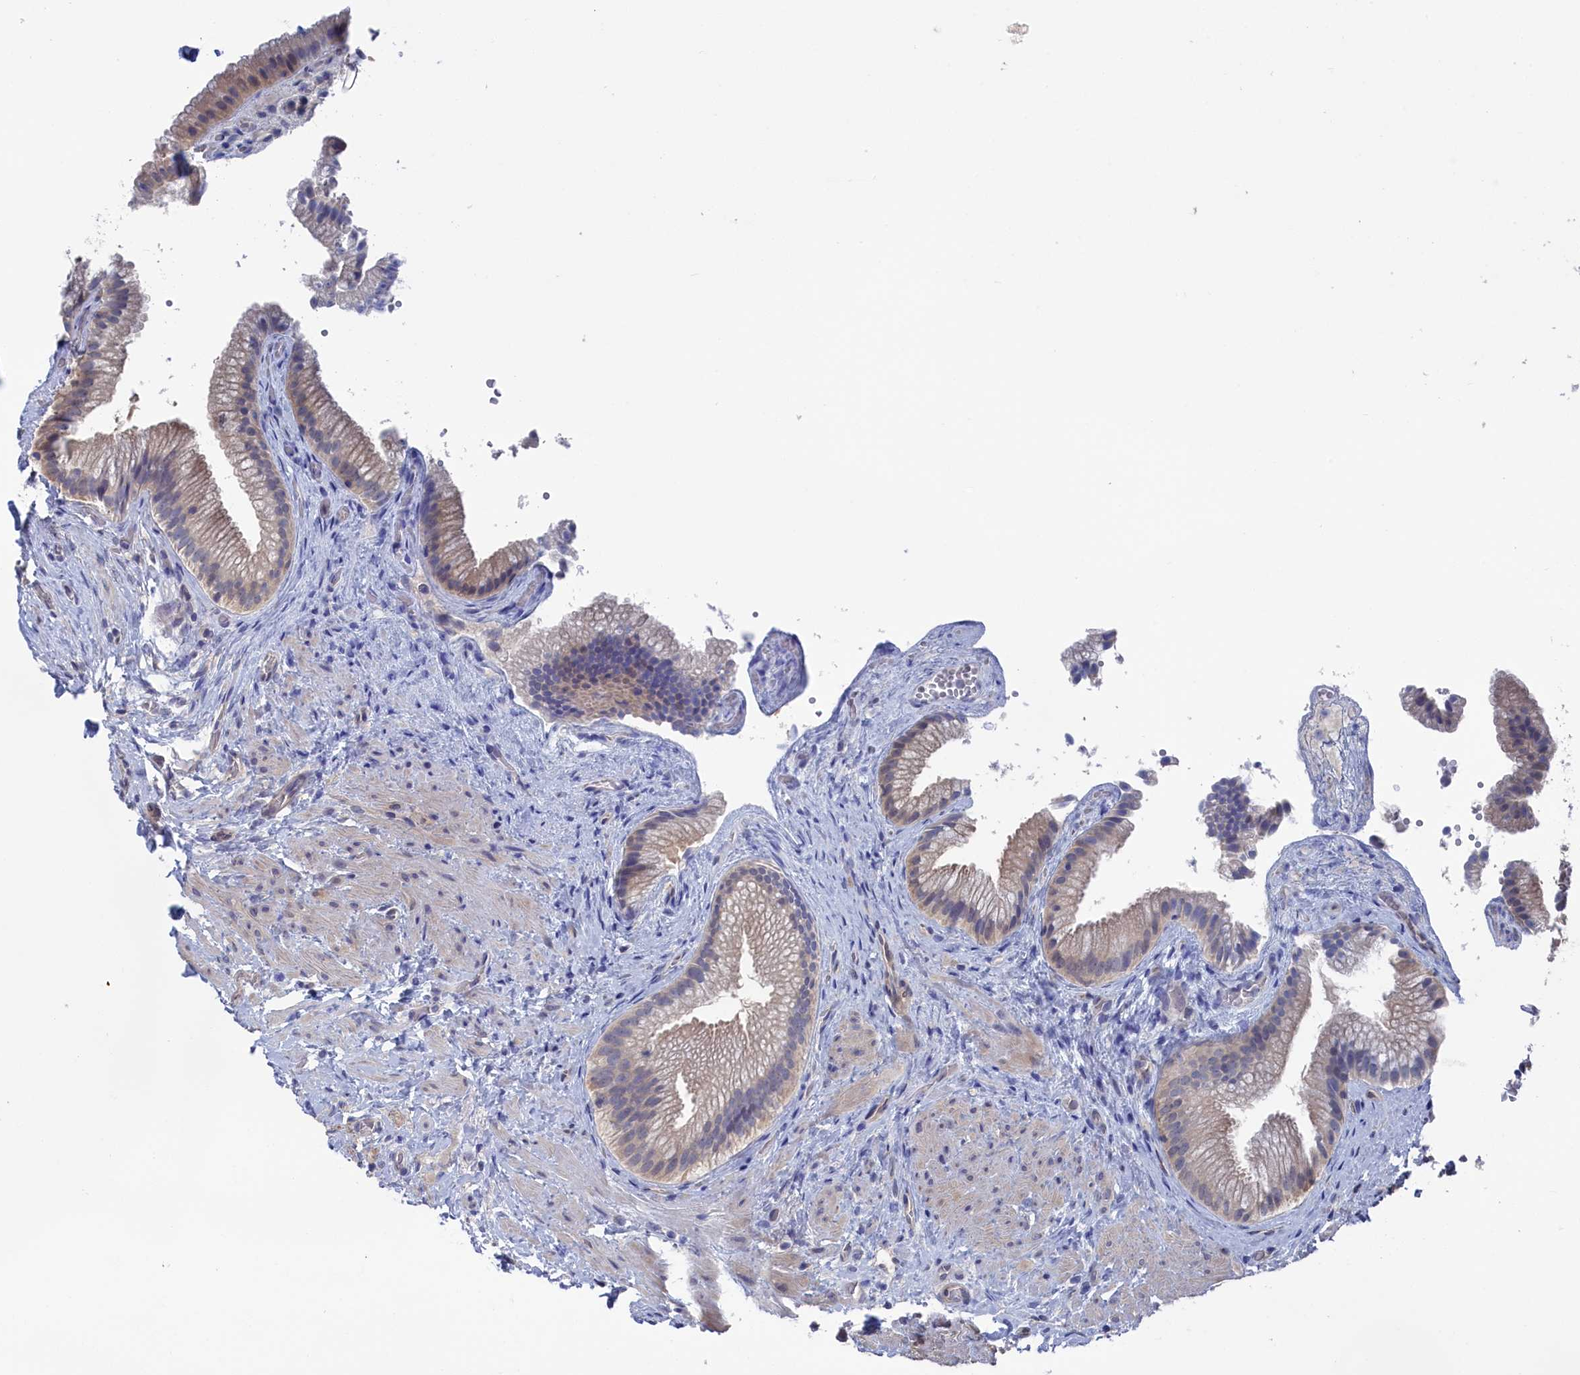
{"staining": {"intensity": "weak", "quantity": ">75%", "location": "cytoplasmic/membranous,nuclear"}, "tissue": "gallbladder", "cell_type": "Glandular cells", "image_type": "normal", "snomed": [{"axis": "morphology", "description": "Normal tissue, NOS"}, {"axis": "morphology", "description": "Inflammation, NOS"}, {"axis": "topography", "description": "Gallbladder"}], "caption": "IHC staining of benign gallbladder, which reveals low levels of weak cytoplasmic/membranous,nuclear staining in about >75% of glandular cells indicating weak cytoplasmic/membranous,nuclear protein expression. The staining was performed using DAB (brown) for protein detection and nuclei were counterstained in hematoxylin (blue).", "gene": "NUTF2", "patient": {"sex": "male", "age": 51}}